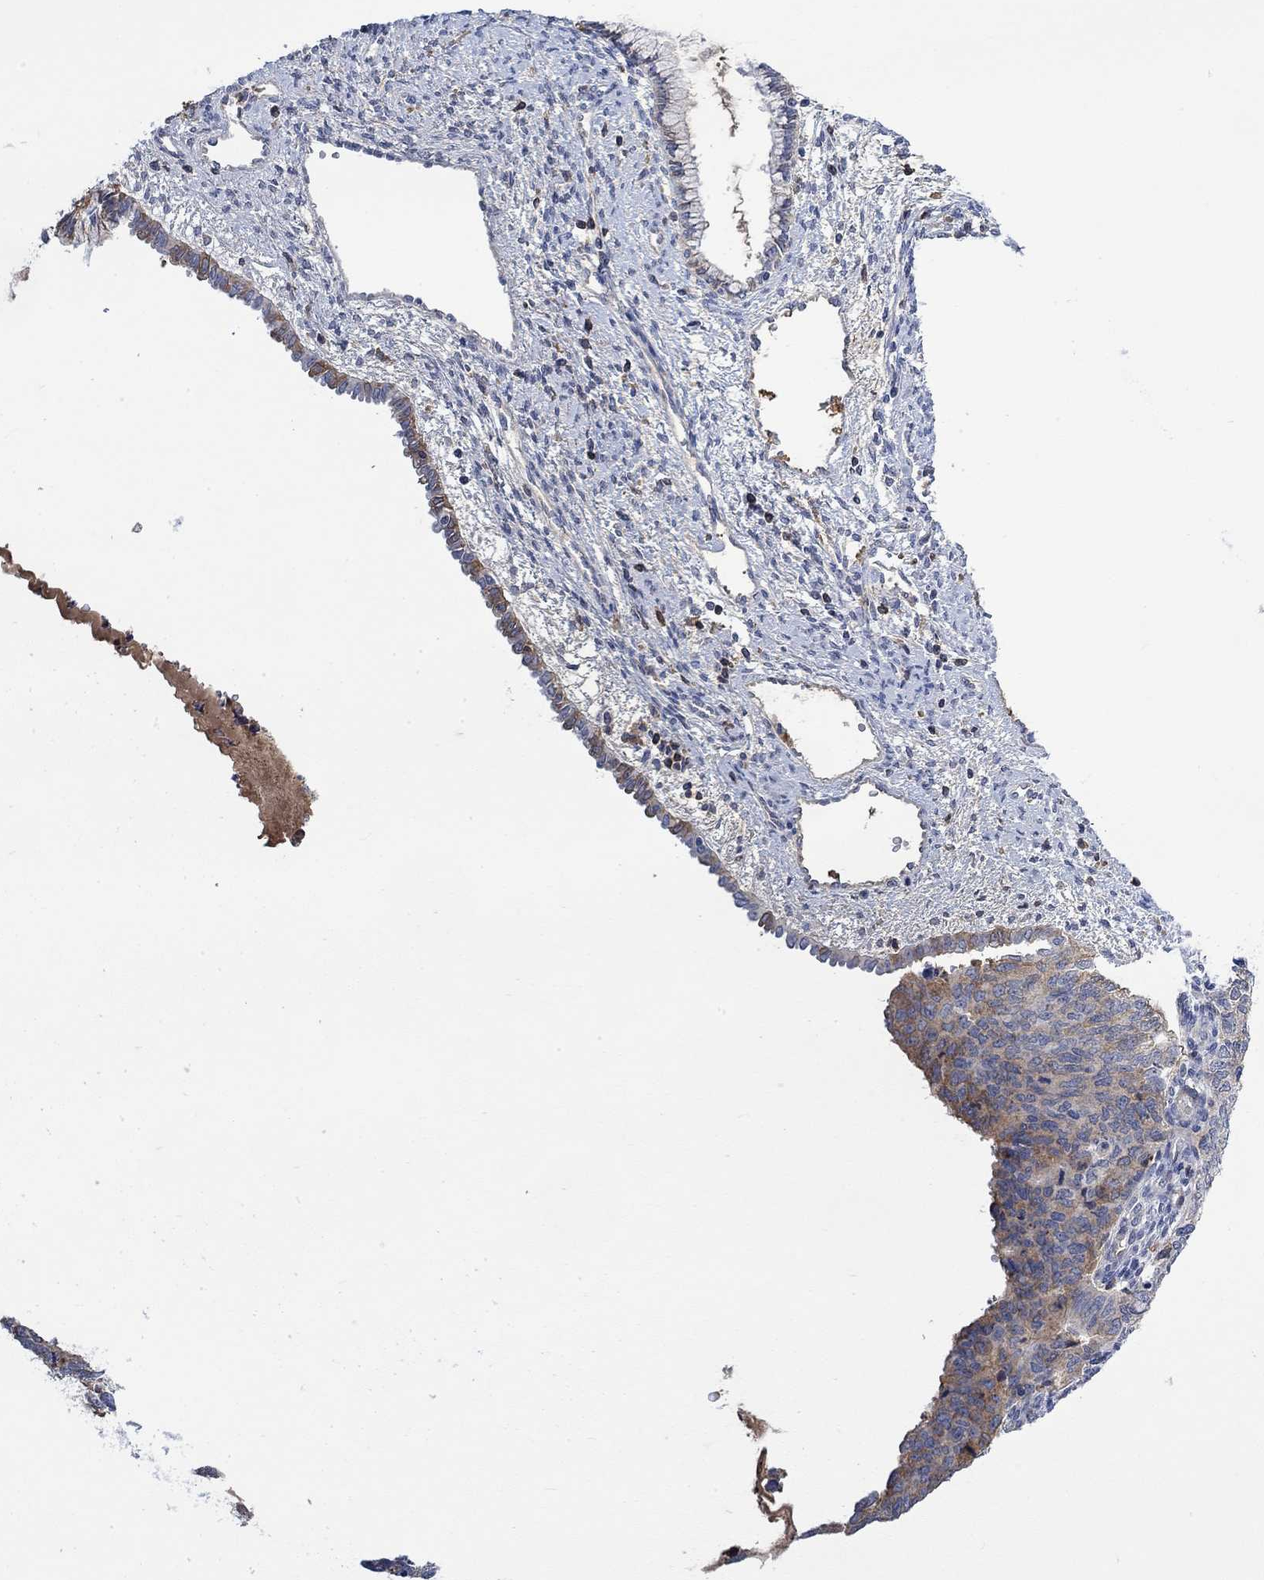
{"staining": {"intensity": "negative", "quantity": "none", "location": "none"}, "tissue": "cervical cancer", "cell_type": "Tumor cells", "image_type": "cancer", "snomed": [{"axis": "morphology", "description": "Squamous cell carcinoma, NOS"}, {"axis": "topography", "description": "Cervix"}], "caption": "Photomicrograph shows no significant protein expression in tumor cells of squamous cell carcinoma (cervical).", "gene": "MSTN", "patient": {"sex": "female", "age": 63}}